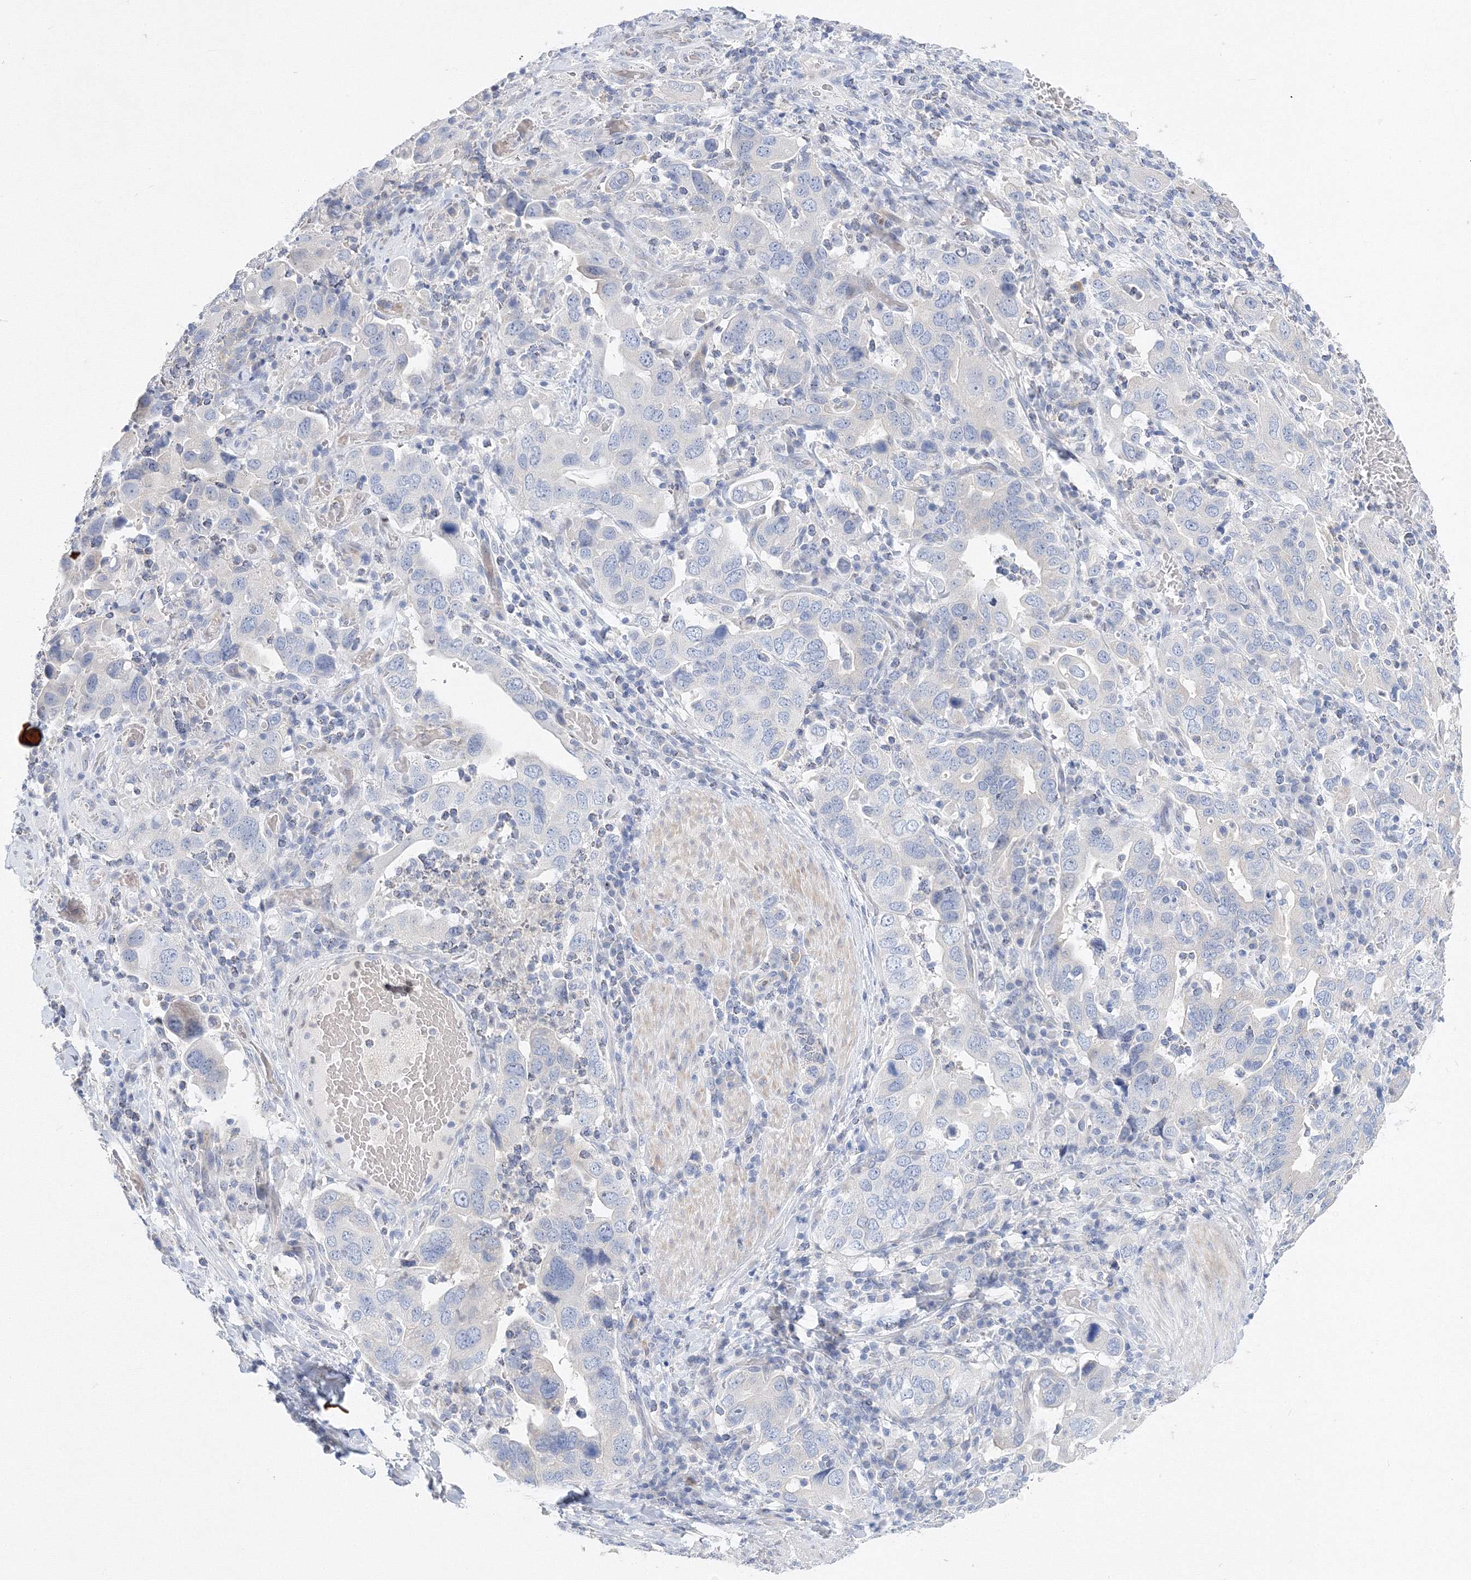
{"staining": {"intensity": "negative", "quantity": "none", "location": "none"}, "tissue": "stomach cancer", "cell_type": "Tumor cells", "image_type": "cancer", "snomed": [{"axis": "morphology", "description": "Adenocarcinoma, NOS"}, {"axis": "topography", "description": "Stomach, upper"}], "caption": "DAB immunohistochemical staining of stomach adenocarcinoma demonstrates no significant positivity in tumor cells. Brightfield microscopy of IHC stained with DAB (3,3'-diaminobenzidine) (brown) and hematoxylin (blue), captured at high magnification.", "gene": "AASDH", "patient": {"sex": "male", "age": 62}}